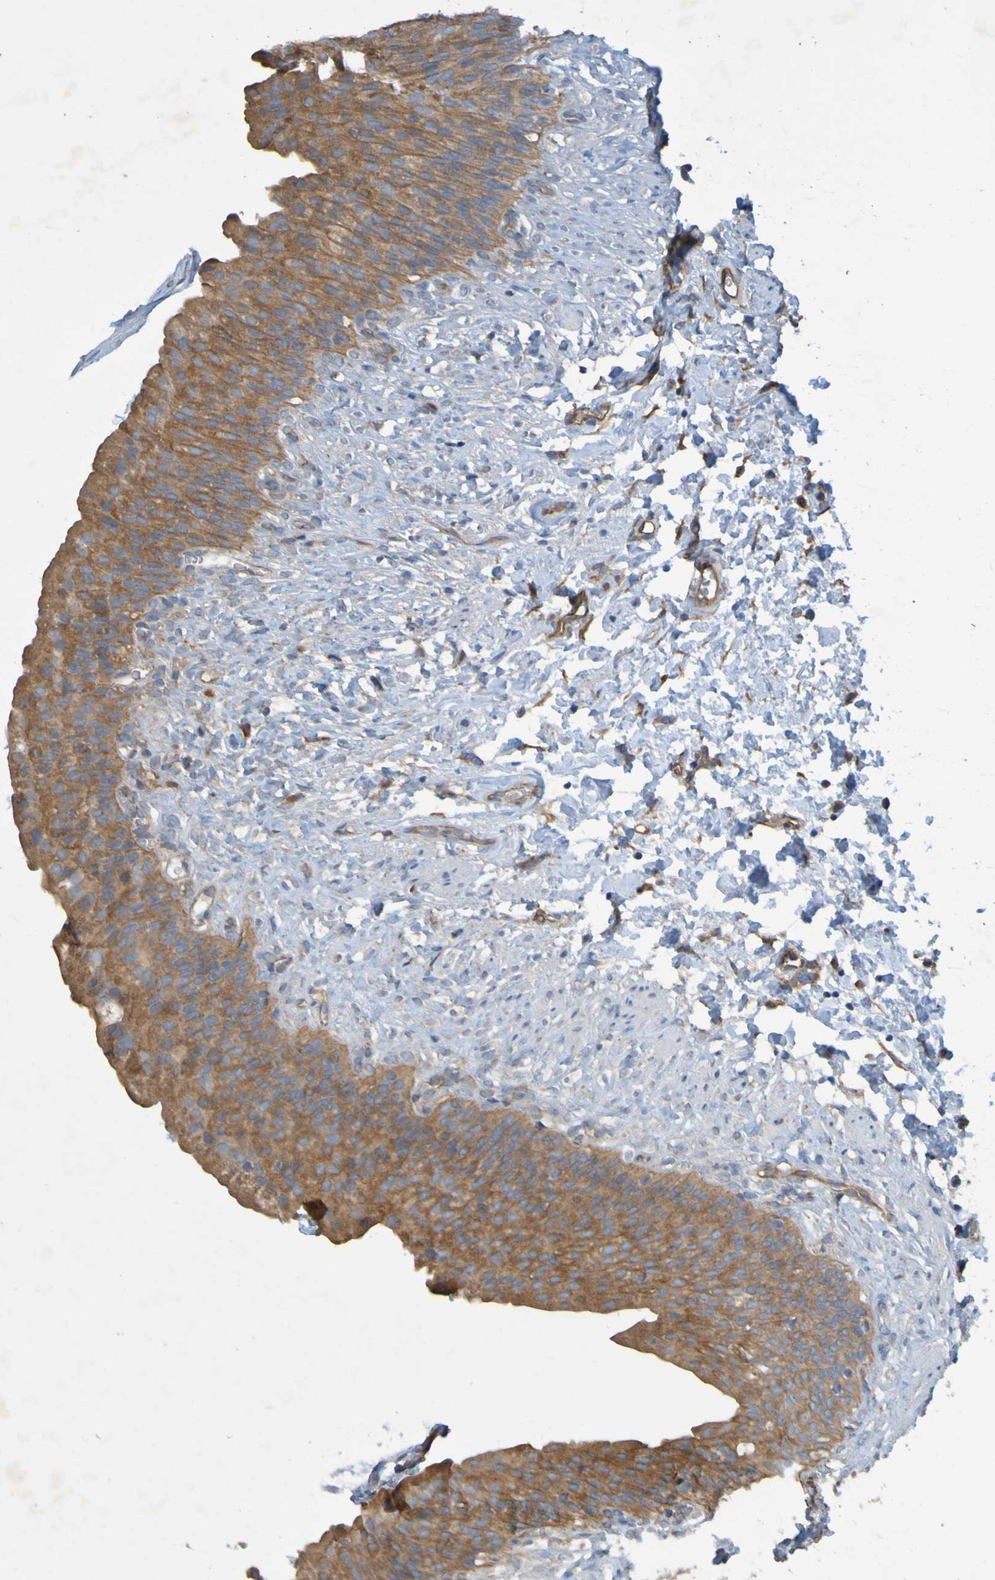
{"staining": {"intensity": "moderate", "quantity": ">75%", "location": "cytoplasmic/membranous"}, "tissue": "urinary bladder", "cell_type": "Urothelial cells", "image_type": "normal", "snomed": [{"axis": "morphology", "description": "Normal tissue, NOS"}, {"axis": "topography", "description": "Urinary bladder"}], "caption": "Human urinary bladder stained for a protein (brown) reveals moderate cytoplasmic/membranous positive staining in about >75% of urothelial cells.", "gene": "DNAJC4", "patient": {"sex": "female", "age": 79}}